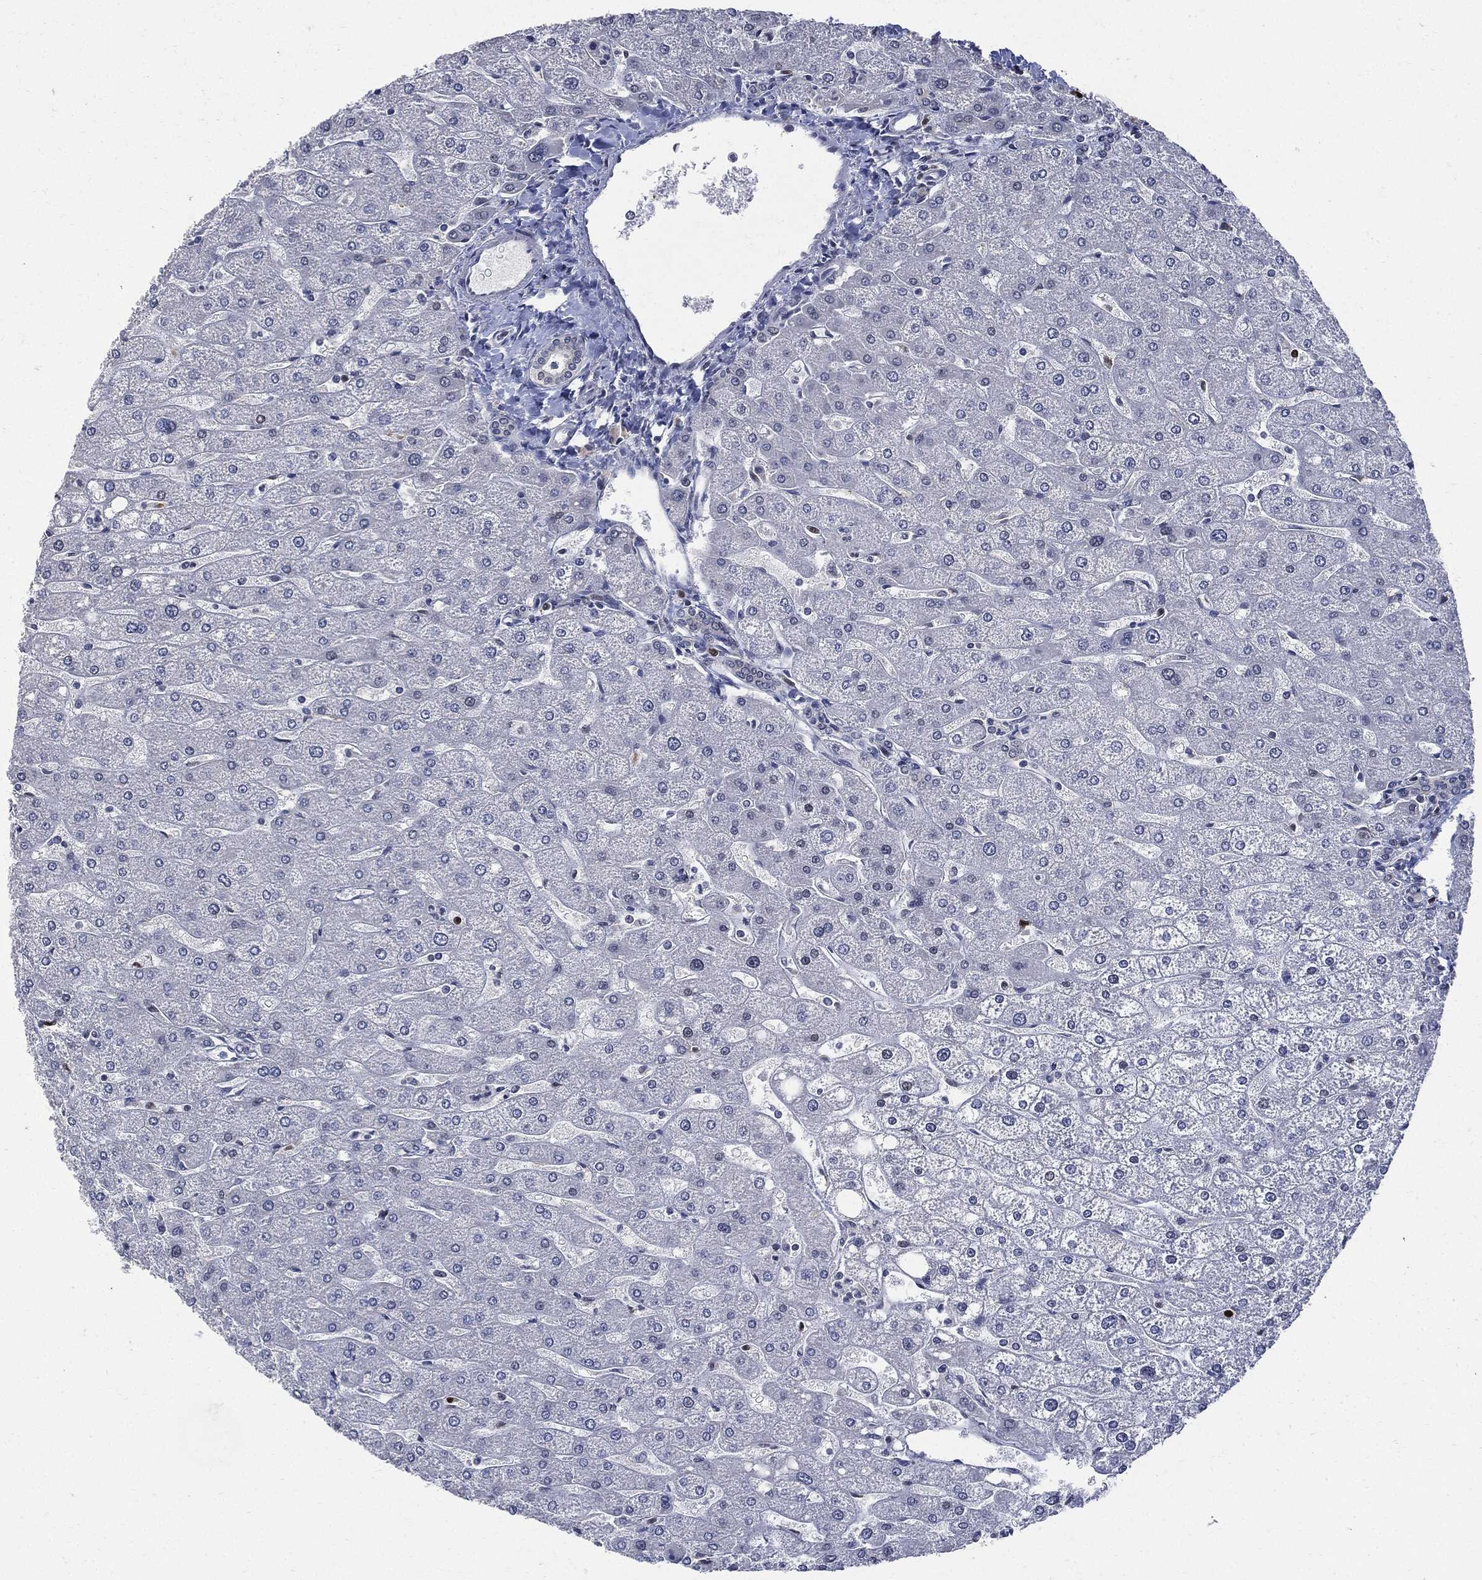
{"staining": {"intensity": "negative", "quantity": "none", "location": "none"}, "tissue": "liver", "cell_type": "Cholangiocytes", "image_type": "normal", "snomed": [{"axis": "morphology", "description": "Normal tissue, NOS"}, {"axis": "topography", "description": "Liver"}], "caption": "The photomicrograph demonstrates no staining of cholangiocytes in unremarkable liver. The staining was performed using DAB (3,3'-diaminobenzidine) to visualize the protein expression in brown, while the nuclei were stained in blue with hematoxylin (Magnification: 20x).", "gene": "PCNA", "patient": {"sex": "male", "age": 67}}